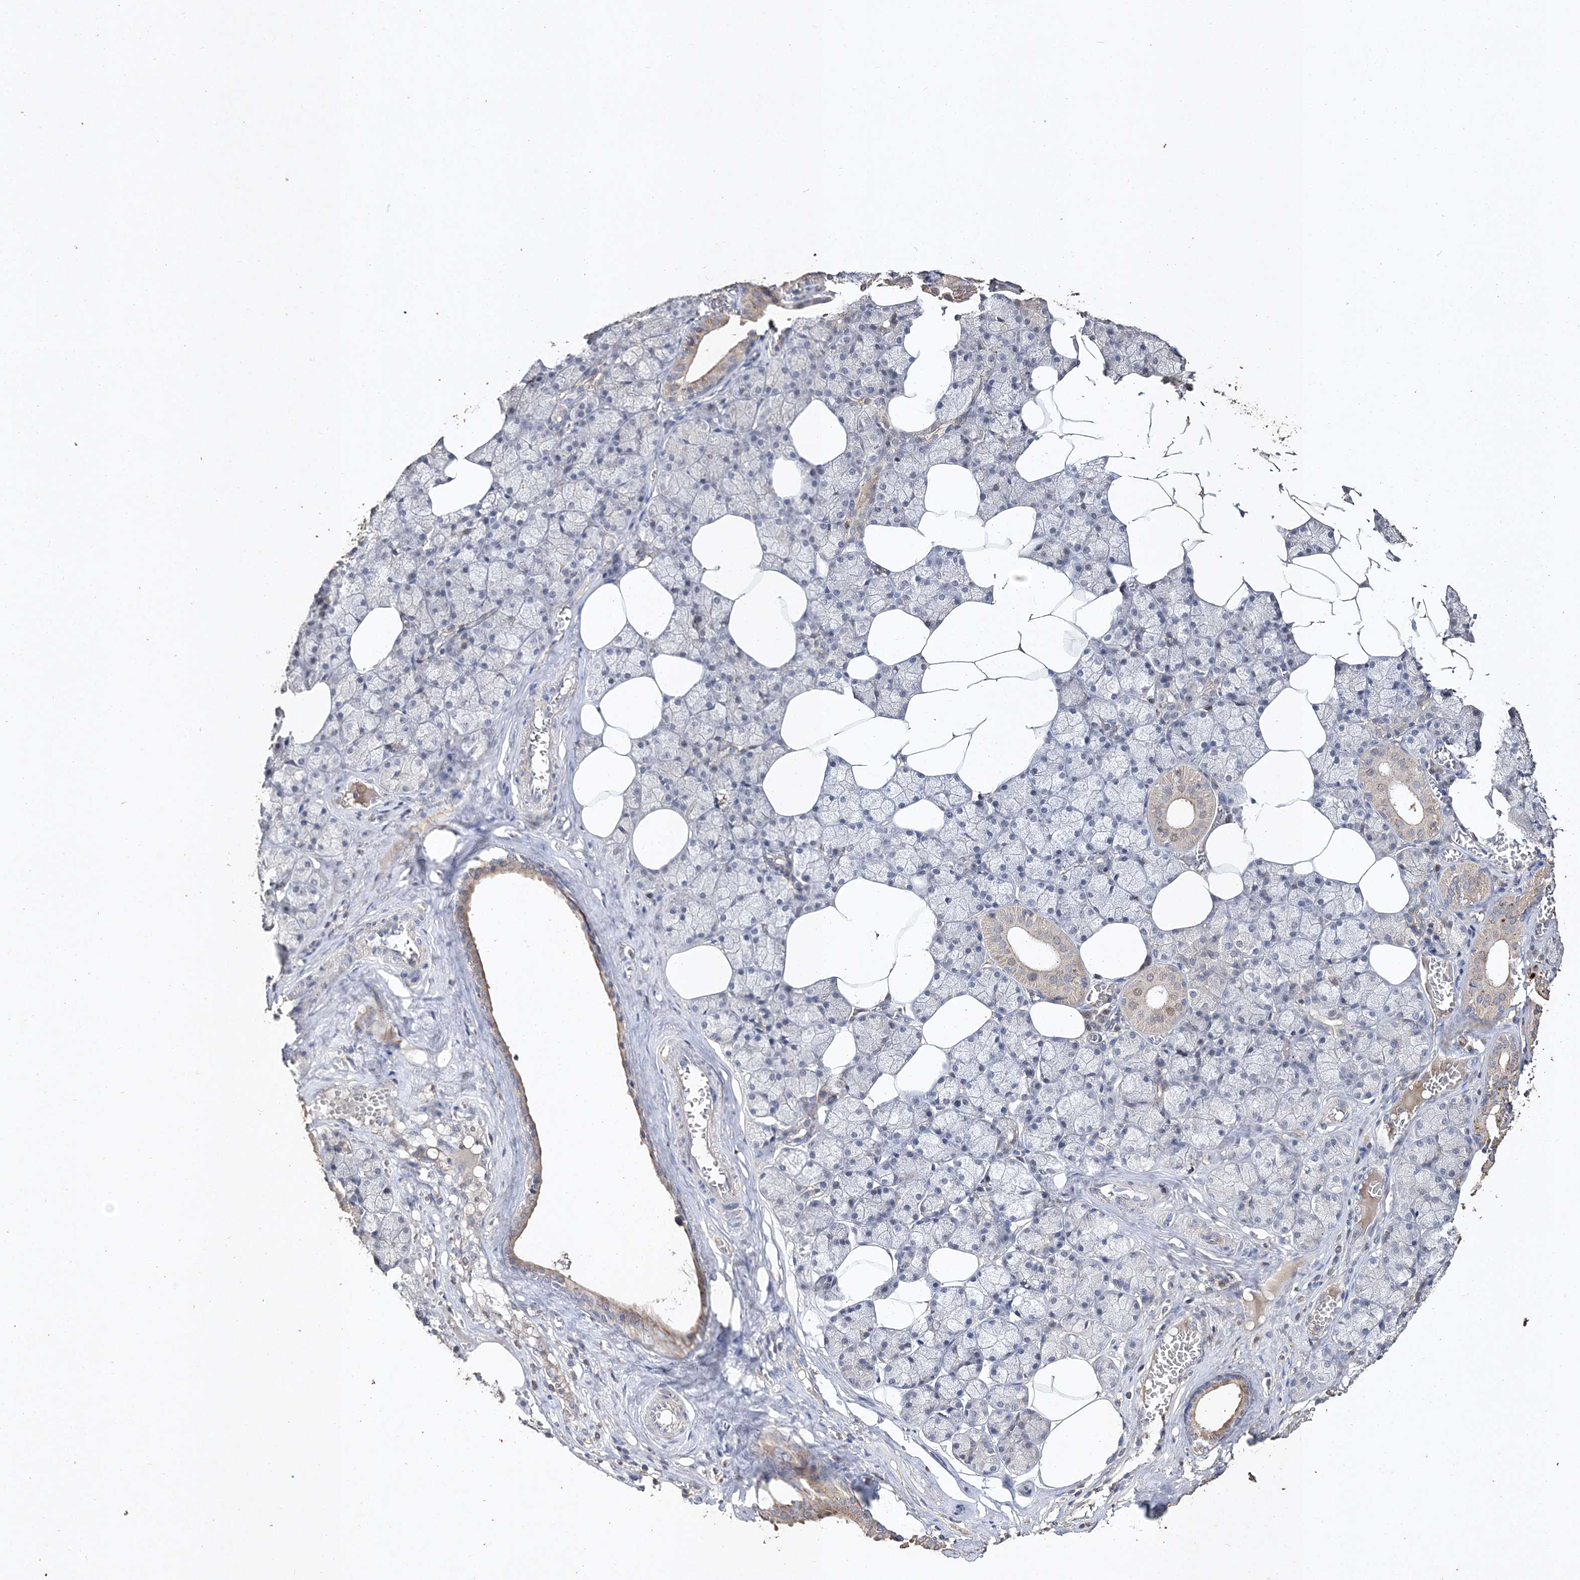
{"staining": {"intensity": "negative", "quantity": "none", "location": "none"}, "tissue": "salivary gland", "cell_type": "Glandular cells", "image_type": "normal", "snomed": [{"axis": "morphology", "description": "Normal tissue, NOS"}, {"axis": "topography", "description": "Salivary gland"}], "caption": "Salivary gland was stained to show a protein in brown. There is no significant positivity in glandular cells. Nuclei are stained in blue.", "gene": "C3orf38", "patient": {"sex": "male", "age": 62}}